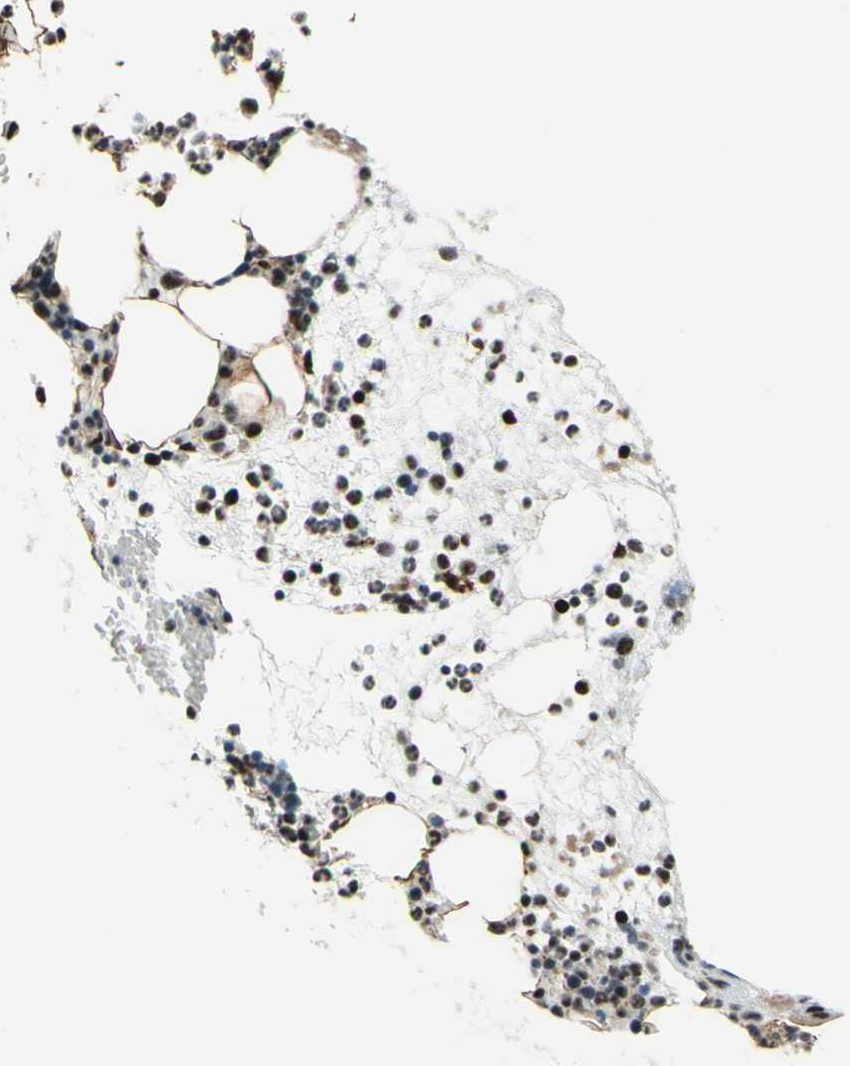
{"staining": {"intensity": "moderate", "quantity": ">75%", "location": "nuclear"}, "tissue": "bone marrow", "cell_type": "Hematopoietic cells", "image_type": "normal", "snomed": [{"axis": "morphology", "description": "Normal tissue, NOS"}, {"axis": "morphology", "description": "Inflammation, NOS"}, {"axis": "topography", "description": "Bone marrow"}], "caption": "This photomicrograph reveals immunohistochemistry (IHC) staining of normal bone marrow, with medium moderate nuclear staining in approximately >75% of hematopoietic cells.", "gene": "SAP18", "patient": {"sex": "female", "age": 79}}